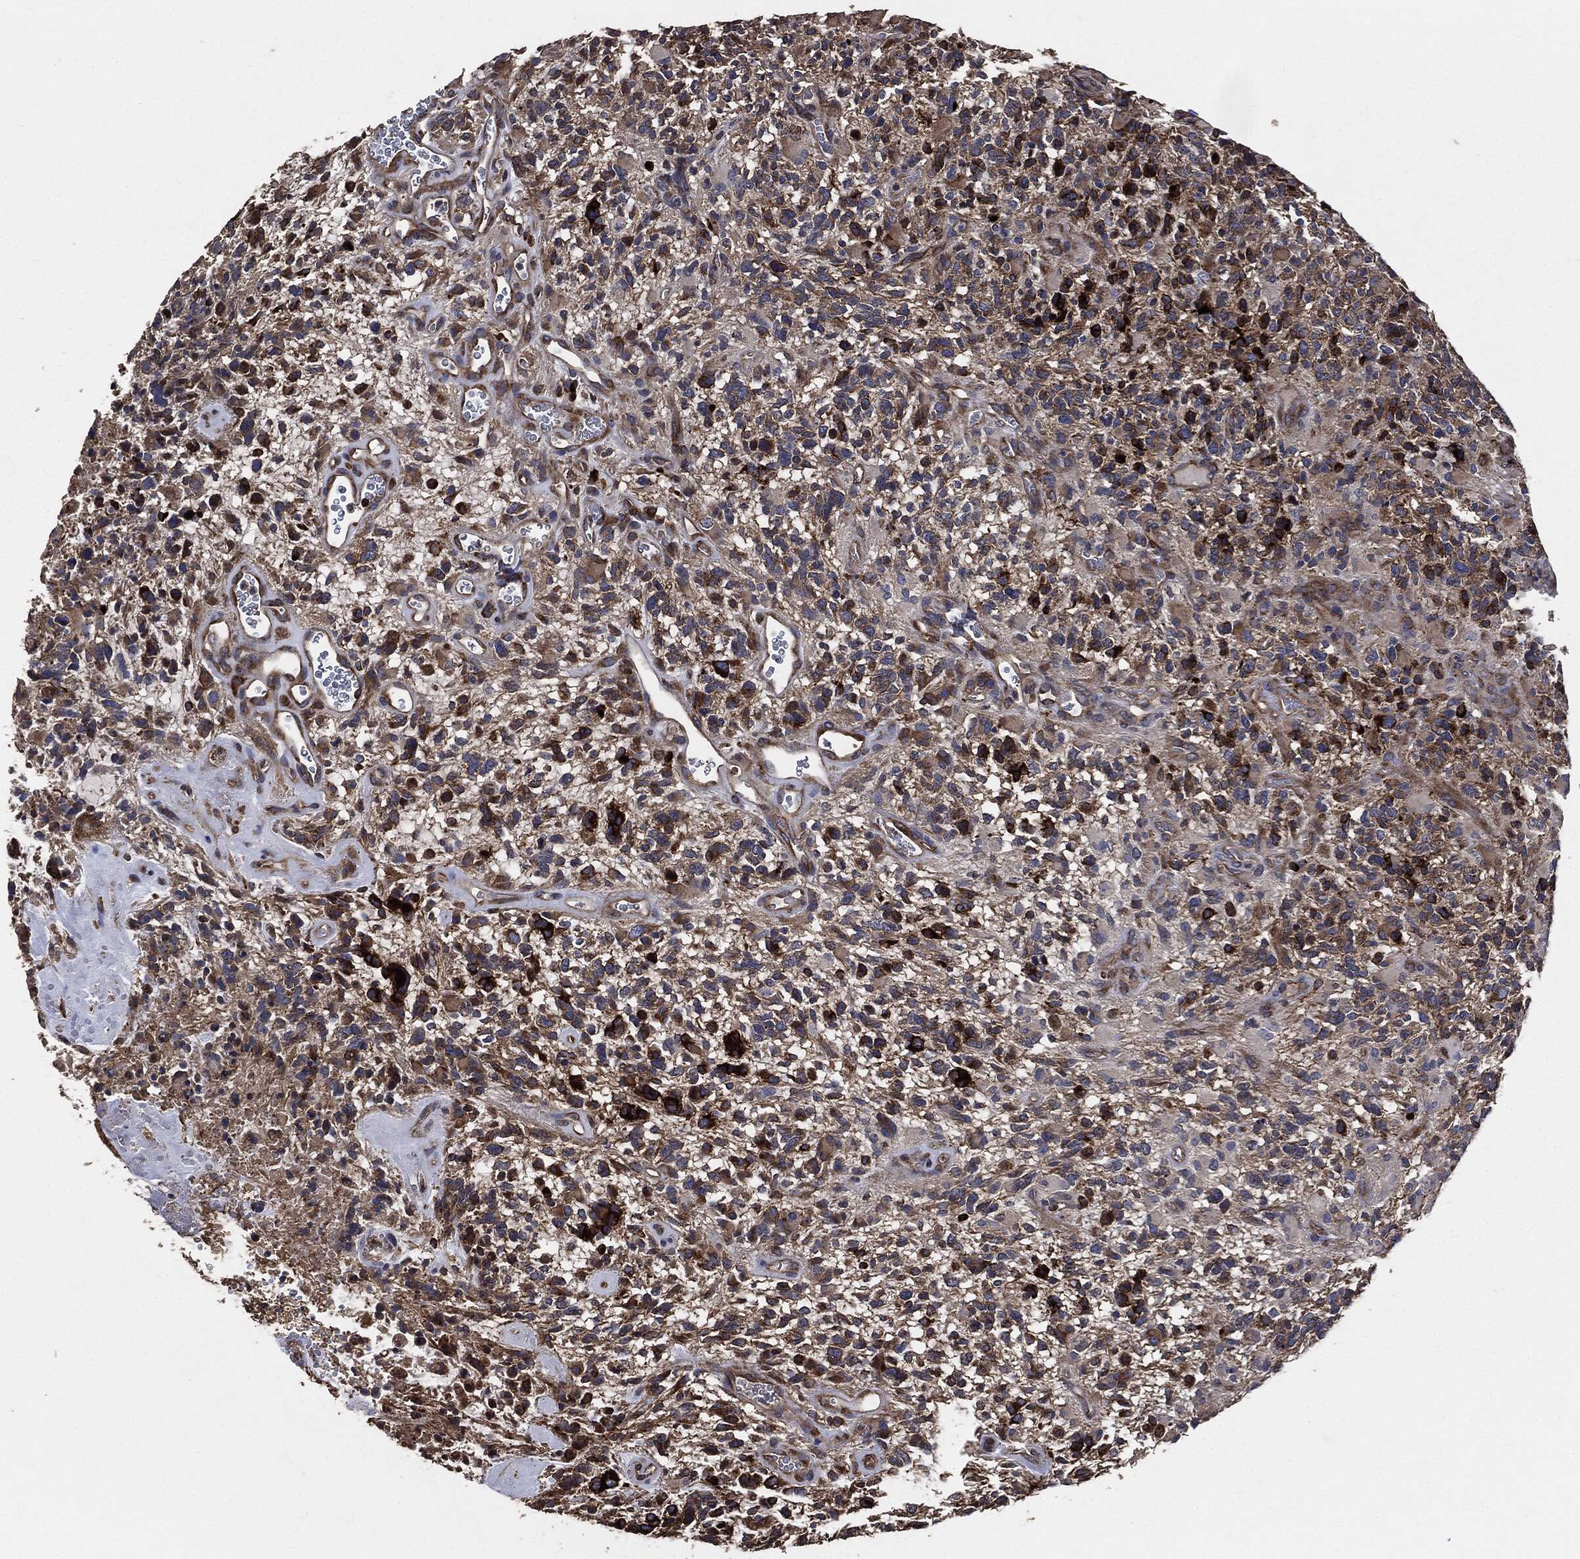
{"staining": {"intensity": "moderate", "quantity": "25%-75%", "location": "cytoplasmic/membranous"}, "tissue": "glioma", "cell_type": "Tumor cells", "image_type": "cancer", "snomed": [{"axis": "morphology", "description": "Glioma, malignant, High grade"}, {"axis": "topography", "description": "Brain"}], "caption": "Protein analysis of glioma tissue exhibits moderate cytoplasmic/membranous expression in about 25%-75% of tumor cells. The staining was performed using DAB (3,3'-diaminobenzidine), with brown indicating positive protein expression. Nuclei are stained blue with hematoxylin.", "gene": "STK3", "patient": {"sex": "female", "age": 71}}